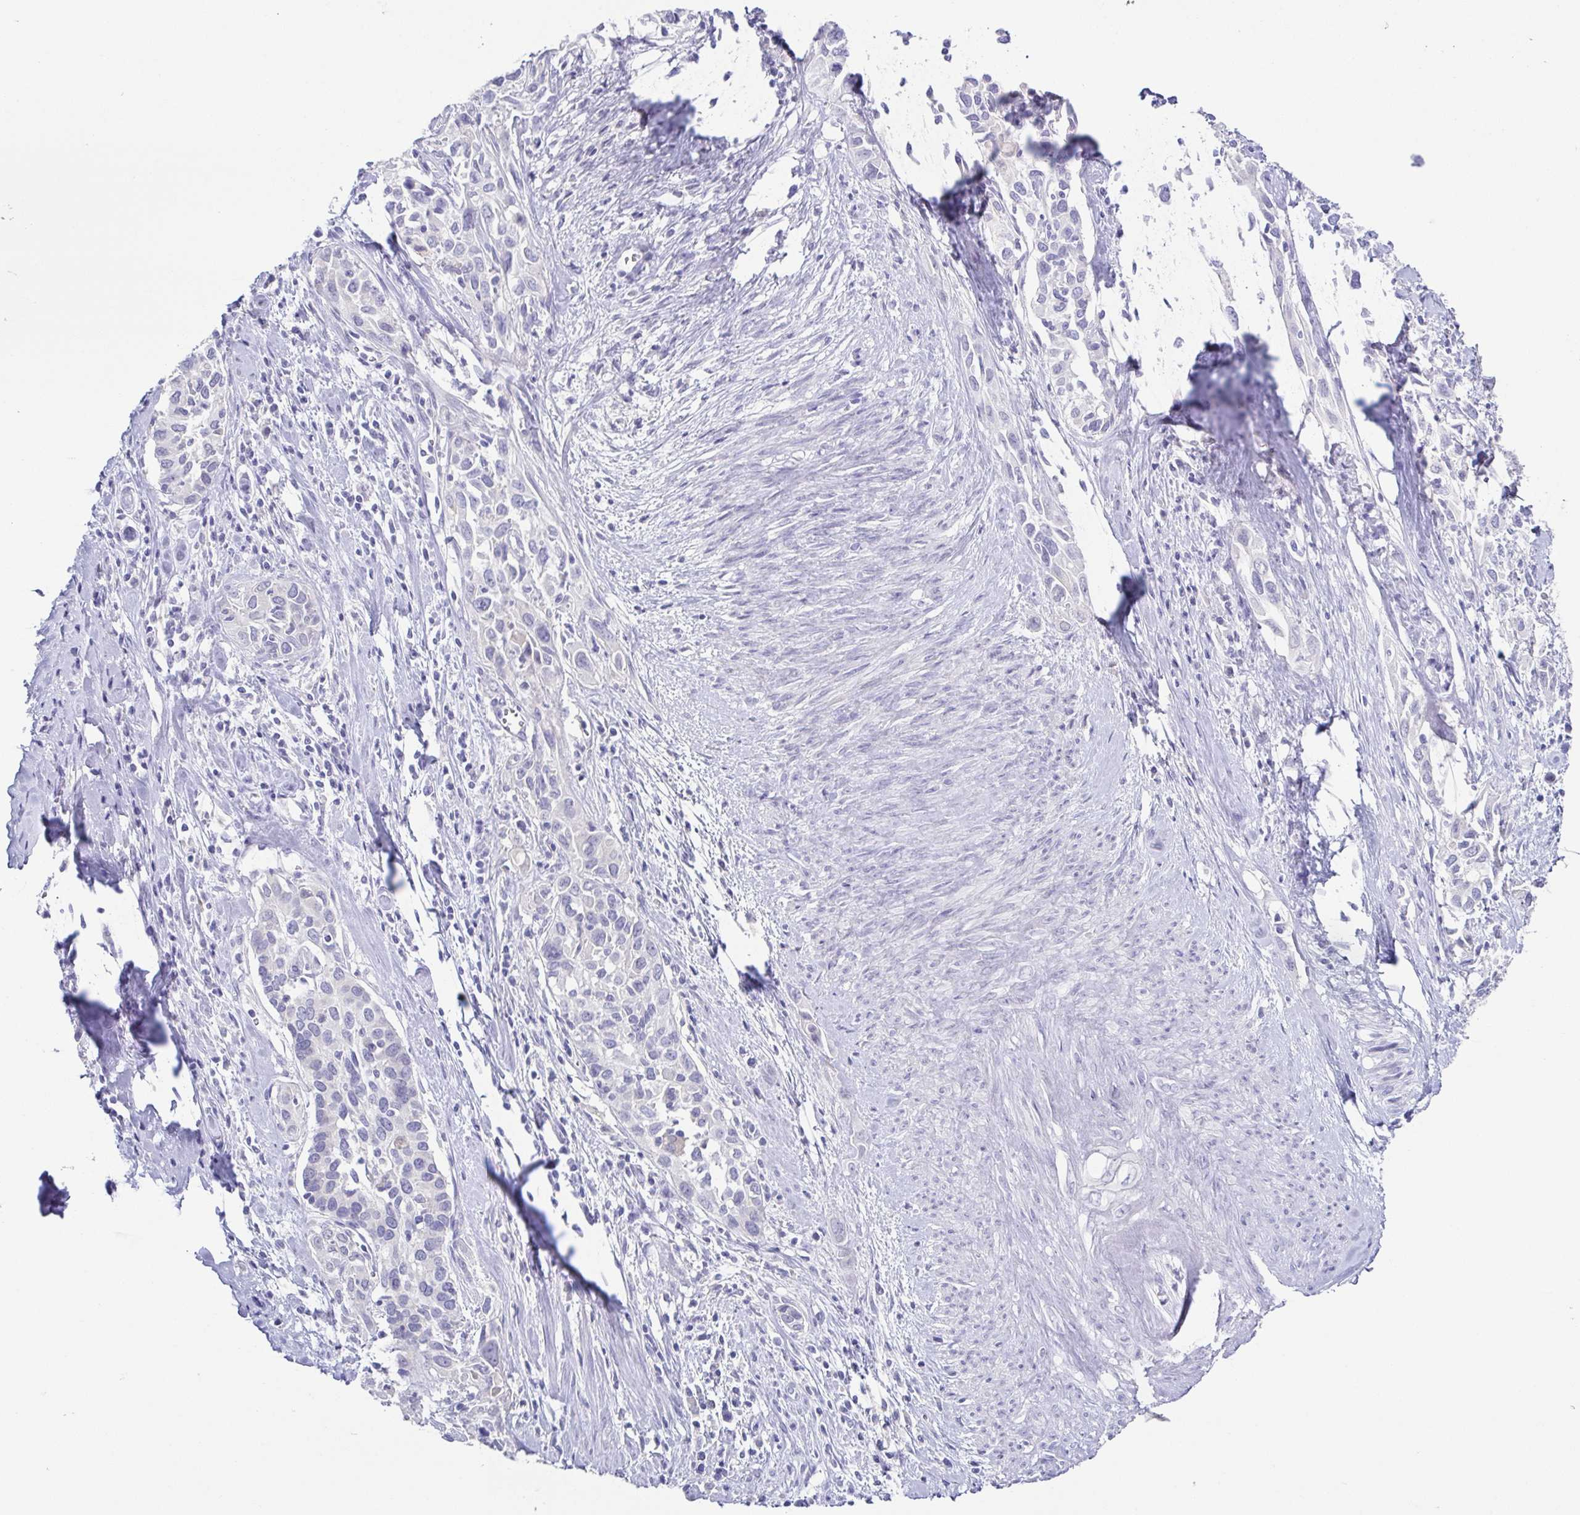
{"staining": {"intensity": "negative", "quantity": "none", "location": "none"}, "tissue": "cervical cancer", "cell_type": "Tumor cells", "image_type": "cancer", "snomed": [{"axis": "morphology", "description": "Squamous cell carcinoma, NOS"}, {"axis": "topography", "description": "Cervix"}], "caption": "DAB (3,3'-diaminobenzidine) immunohistochemical staining of cervical squamous cell carcinoma exhibits no significant positivity in tumor cells.", "gene": "RDH11", "patient": {"sex": "female", "age": 51}}